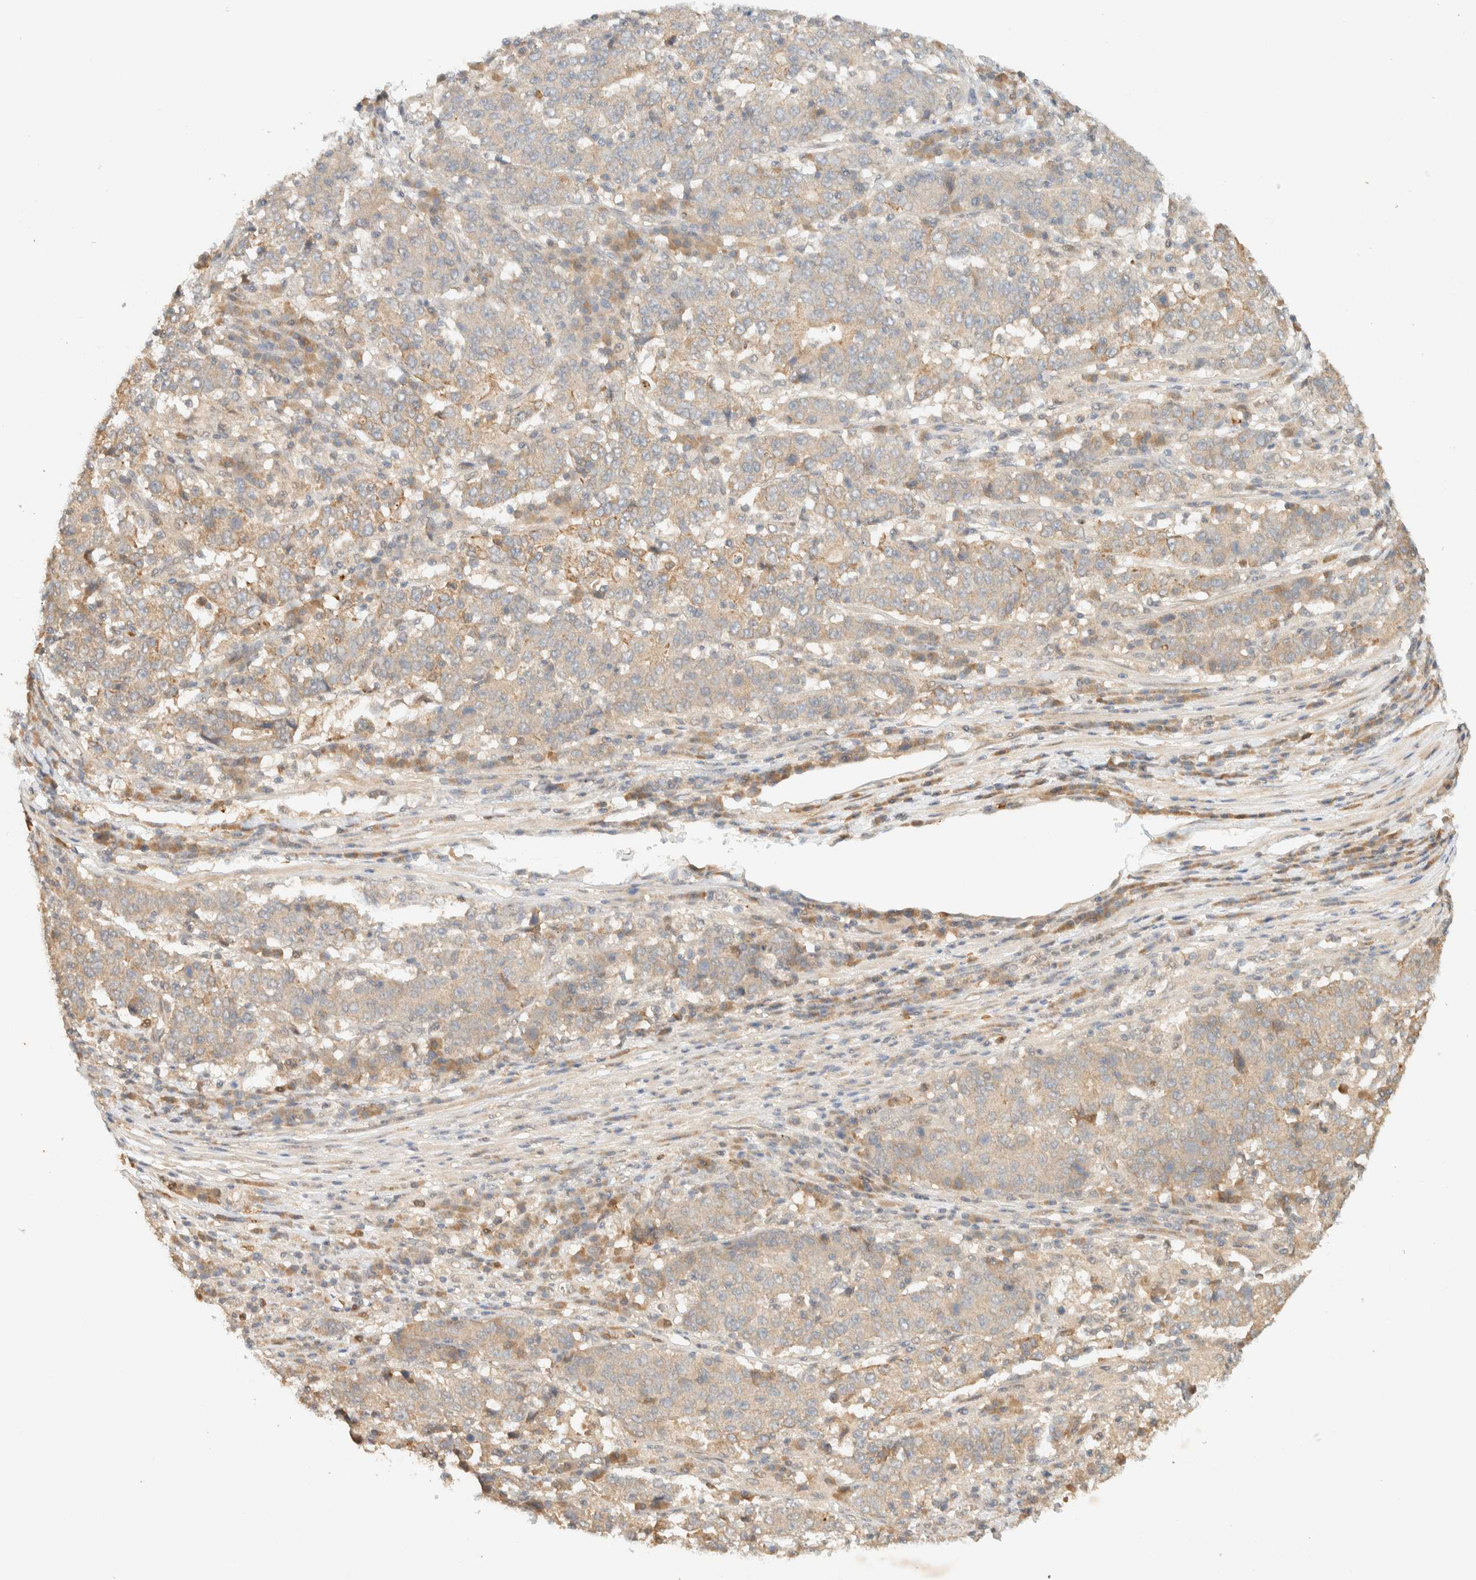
{"staining": {"intensity": "weak", "quantity": "25%-75%", "location": "cytoplasmic/membranous"}, "tissue": "stomach cancer", "cell_type": "Tumor cells", "image_type": "cancer", "snomed": [{"axis": "morphology", "description": "Adenocarcinoma, NOS"}, {"axis": "topography", "description": "Stomach"}], "caption": "Tumor cells exhibit weak cytoplasmic/membranous staining in about 25%-75% of cells in stomach cancer. (DAB (3,3'-diaminobenzidine) IHC, brown staining for protein, blue staining for nuclei).", "gene": "ZBTB34", "patient": {"sex": "male", "age": 59}}